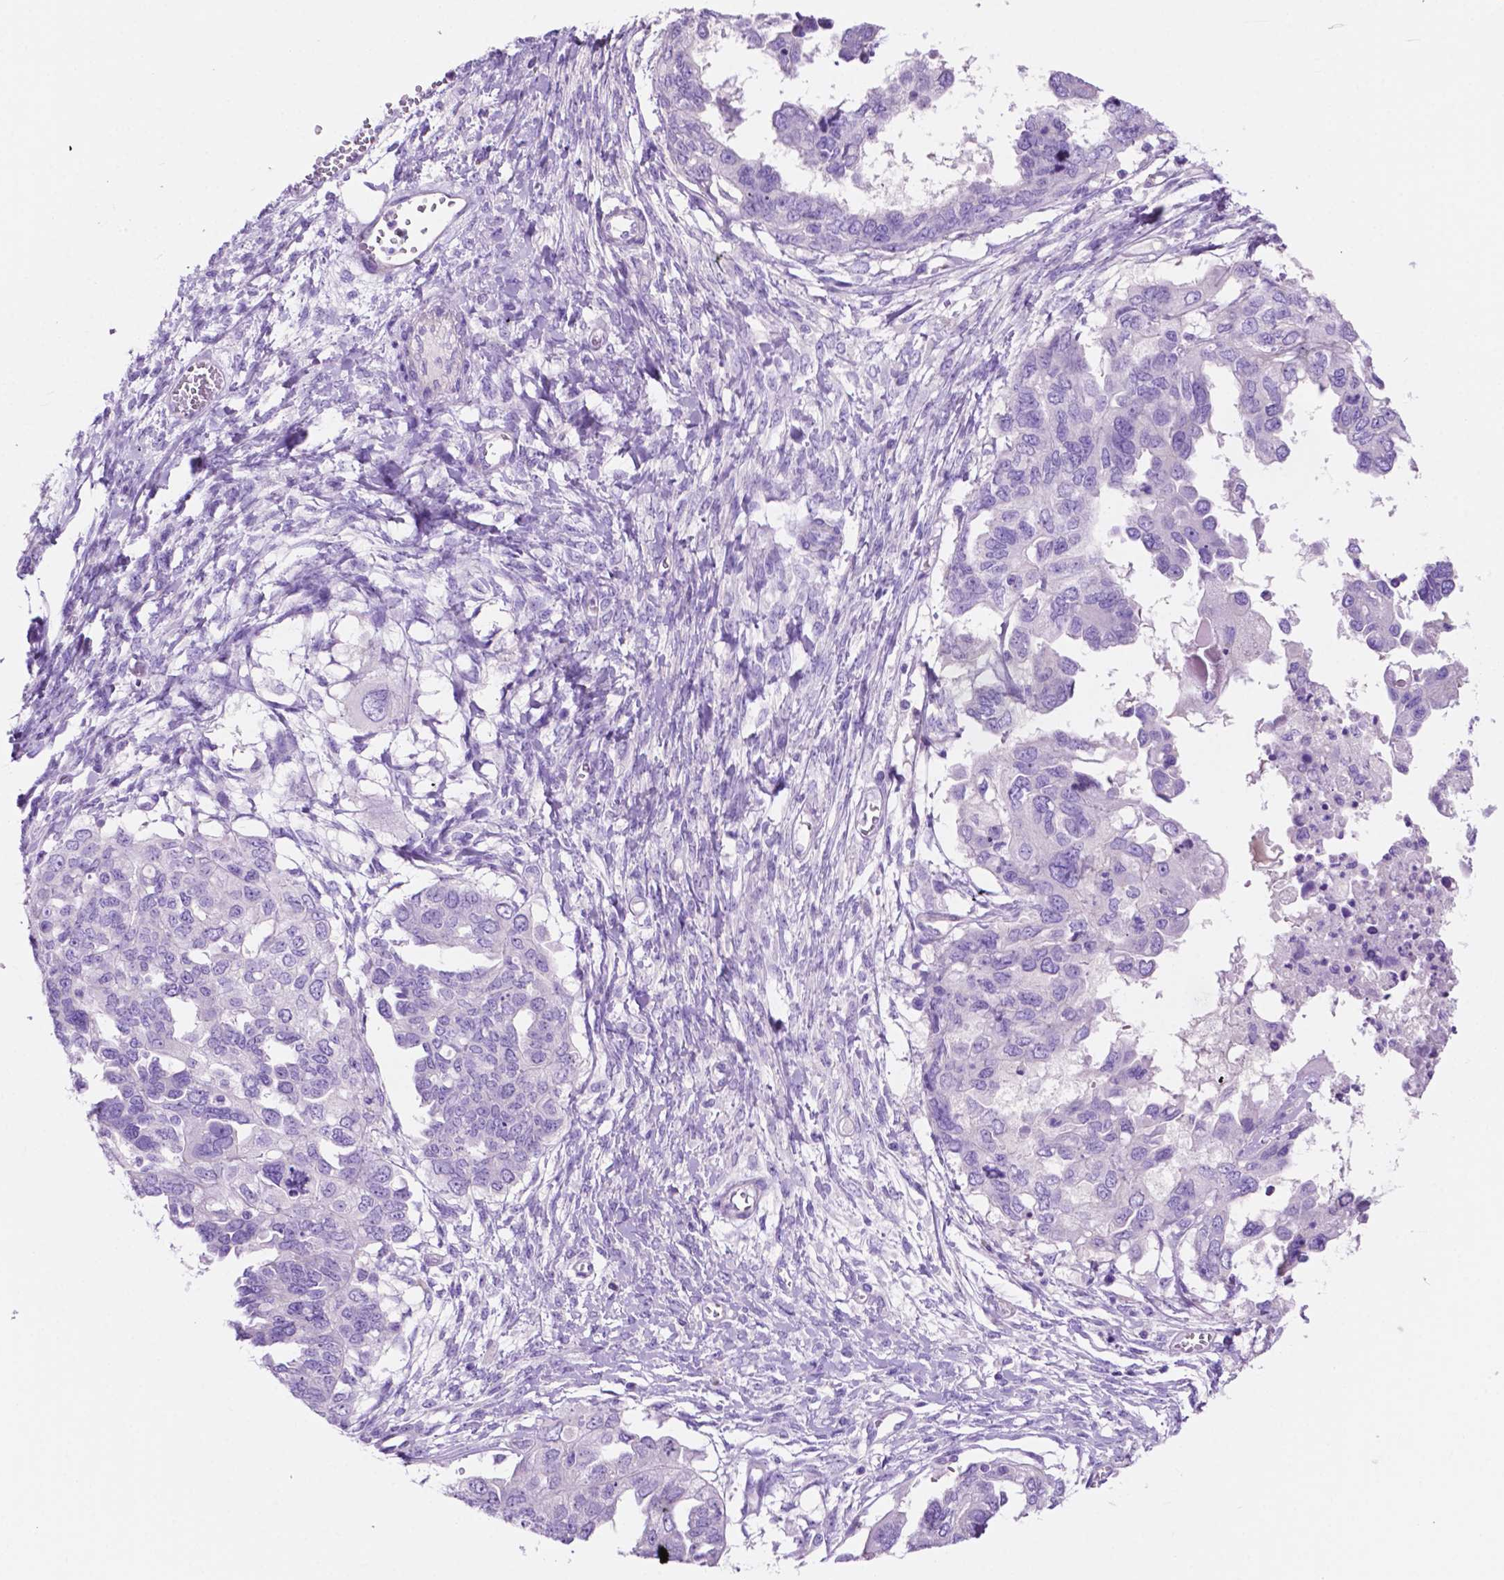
{"staining": {"intensity": "negative", "quantity": "none", "location": "none"}, "tissue": "ovarian cancer", "cell_type": "Tumor cells", "image_type": "cancer", "snomed": [{"axis": "morphology", "description": "Cystadenocarcinoma, serous, NOS"}, {"axis": "topography", "description": "Ovary"}], "caption": "A high-resolution micrograph shows IHC staining of ovarian cancer (serous cystadenocarcinoma), which displays no significant staining in tumor cells.", "gene": "IGFN1", "patient": {"sex": "female", "age": 53}}